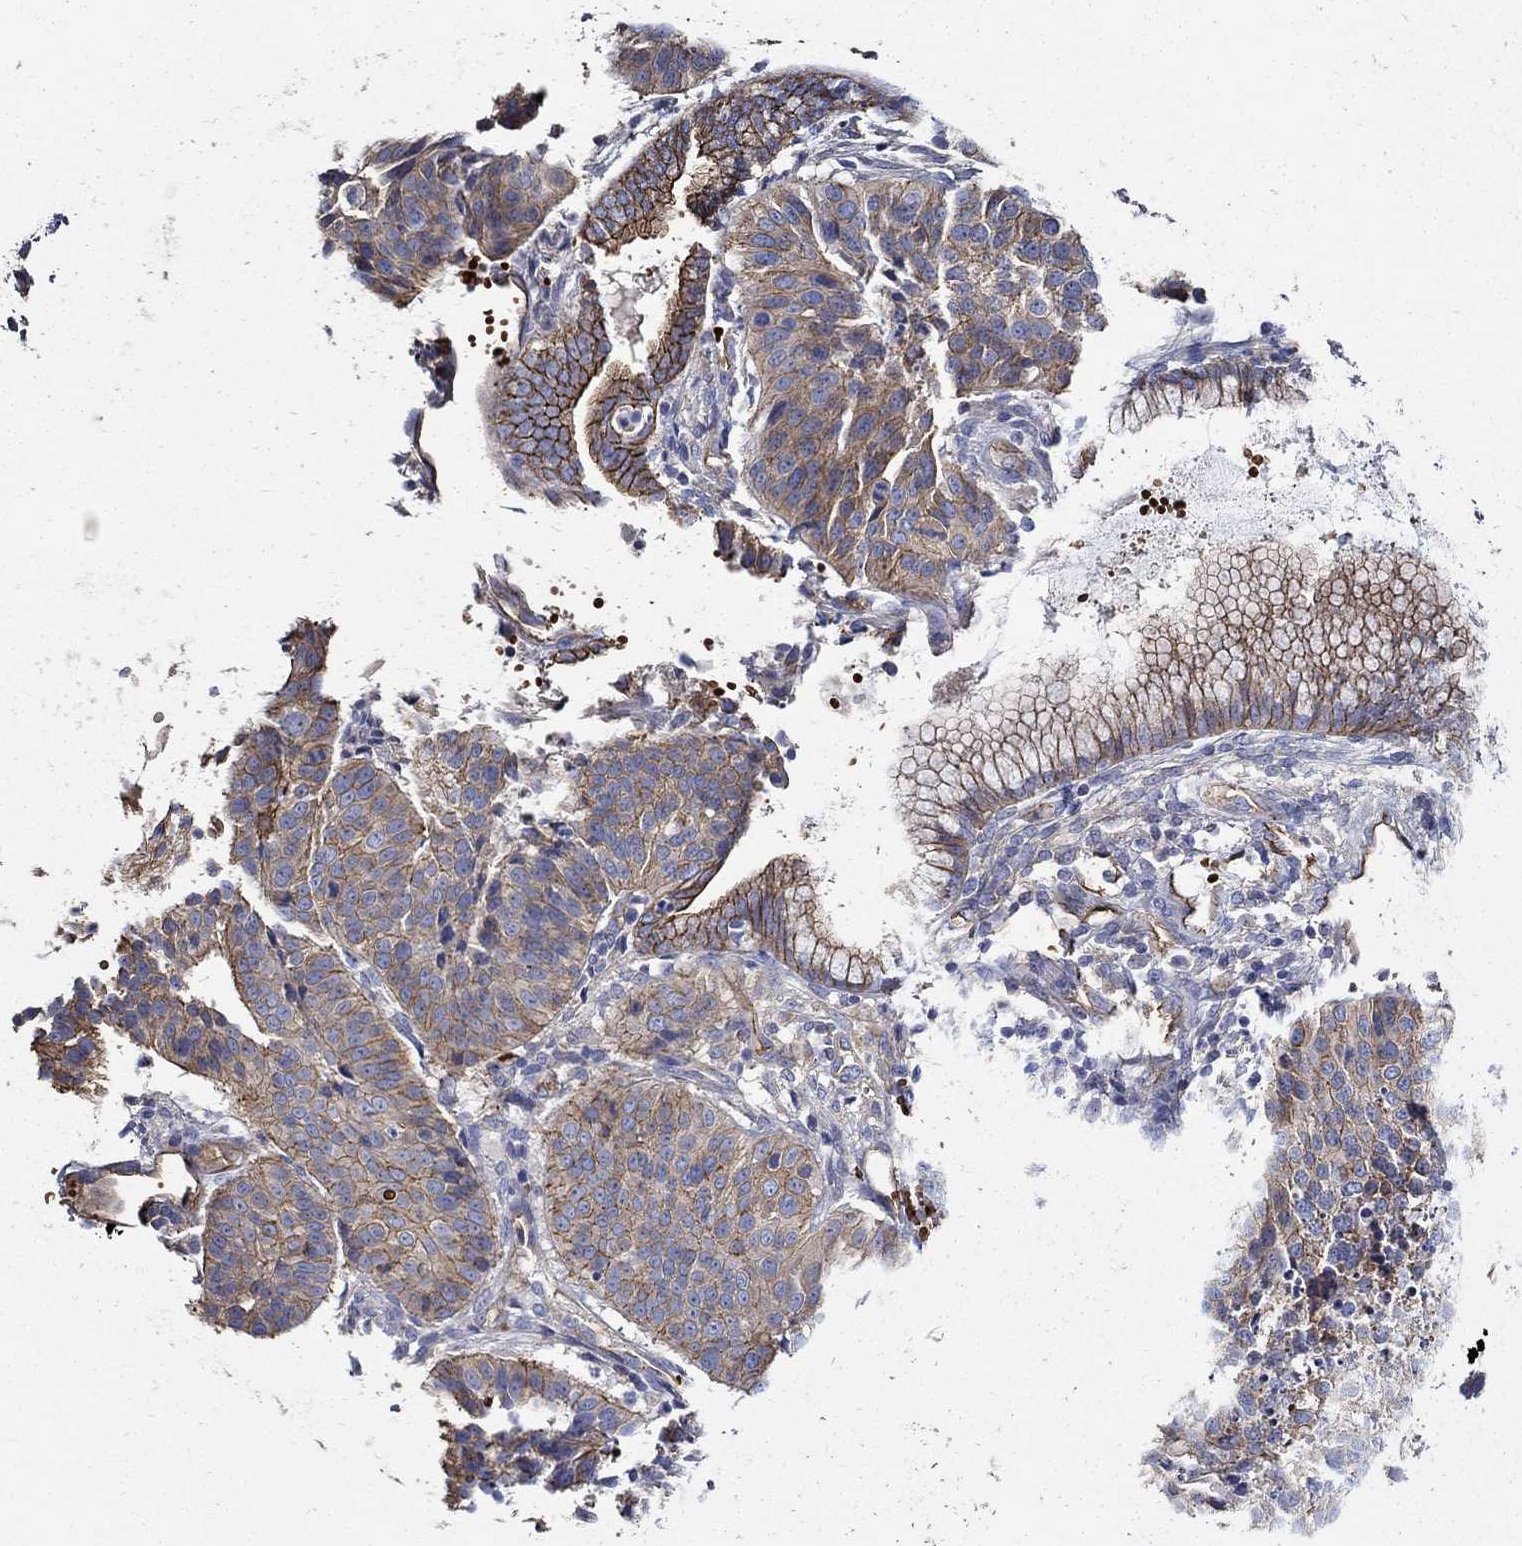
{"staining": {"intensity": "strong", "quantity": "<25%", "location": "cytoplasmic/membranous"}, "tissue": "cervical cancer", "cell_type": "Tumor cells", "image_type": "cancer", "snomed": [{"axis": "morphology", "description": "Normal tissue, NOS"}, {"axis": "morphology", "description": "Squamous cell carcinoma, NOS"}, {"axis": "topography", "description": "Cervix"}], "caption": "Protein staining by immunohistochemistry (IHC) demonstrates strong cytoplasmic/membranous expression in approximately <25% of tumor cells in cervical squamous cell carcinoma.", "gene": "APBB3", "patient": {"sex": "female", "age": 39}}